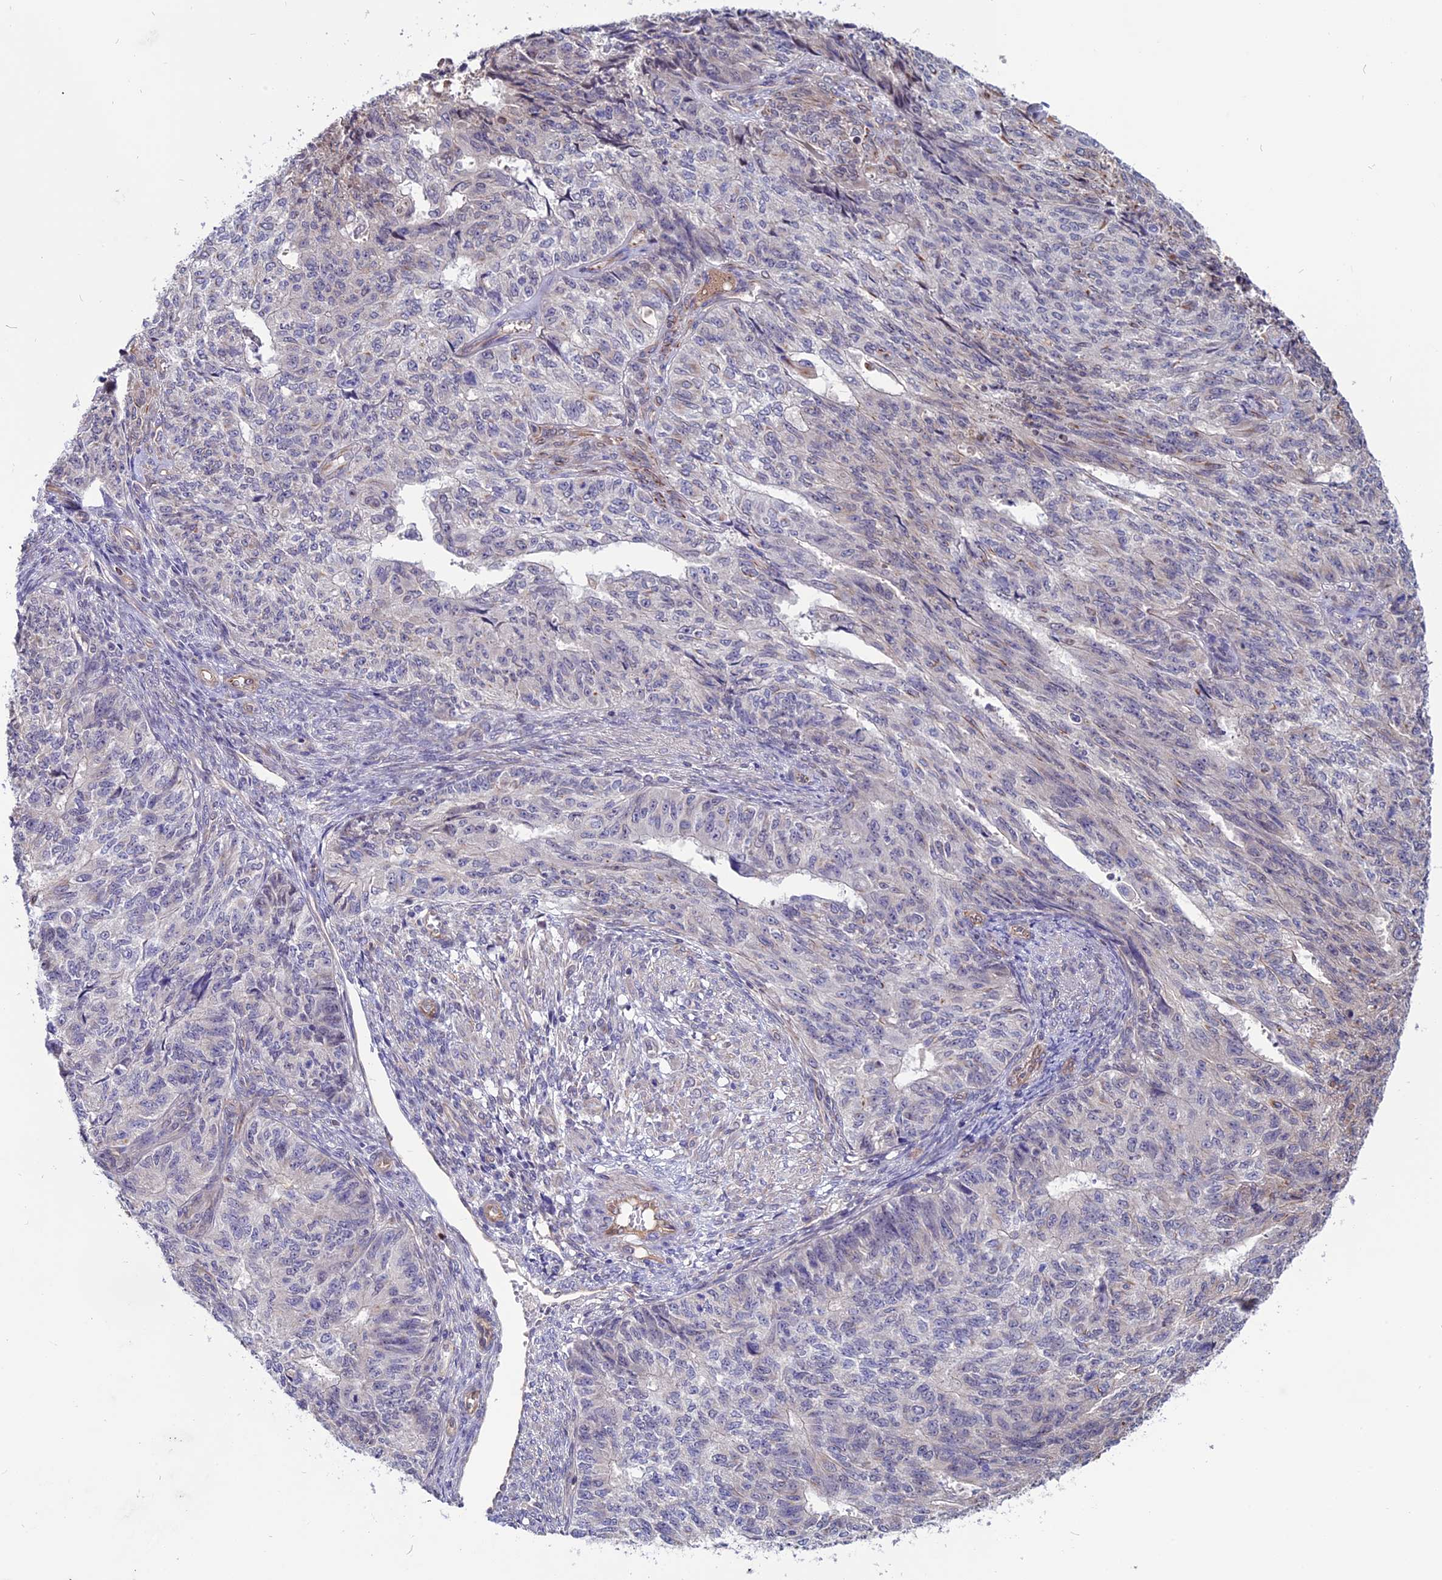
{"staining": {"intensity": "negative", "quantity": "none", "location": "none"}, "tissue": "endometrial cancer", "cell_type": "Tumor cells", "image_type": "cancer", "snomed": [{"axis": "morphology", "description": "Adenocarcinoma, NOS"}, {"axis": "topography", "description": "Endometrium"}], "caption": "This histopathology image is of endometrial cancer (adenocarcinoma) stained with immunohistochemistry (IHC) to label a protein in brown with the nuclei are counter-stained blue. There is no expression in tumor cells.", "gene": "PDILT", "patient": {"sex": "female", "age": 32}}